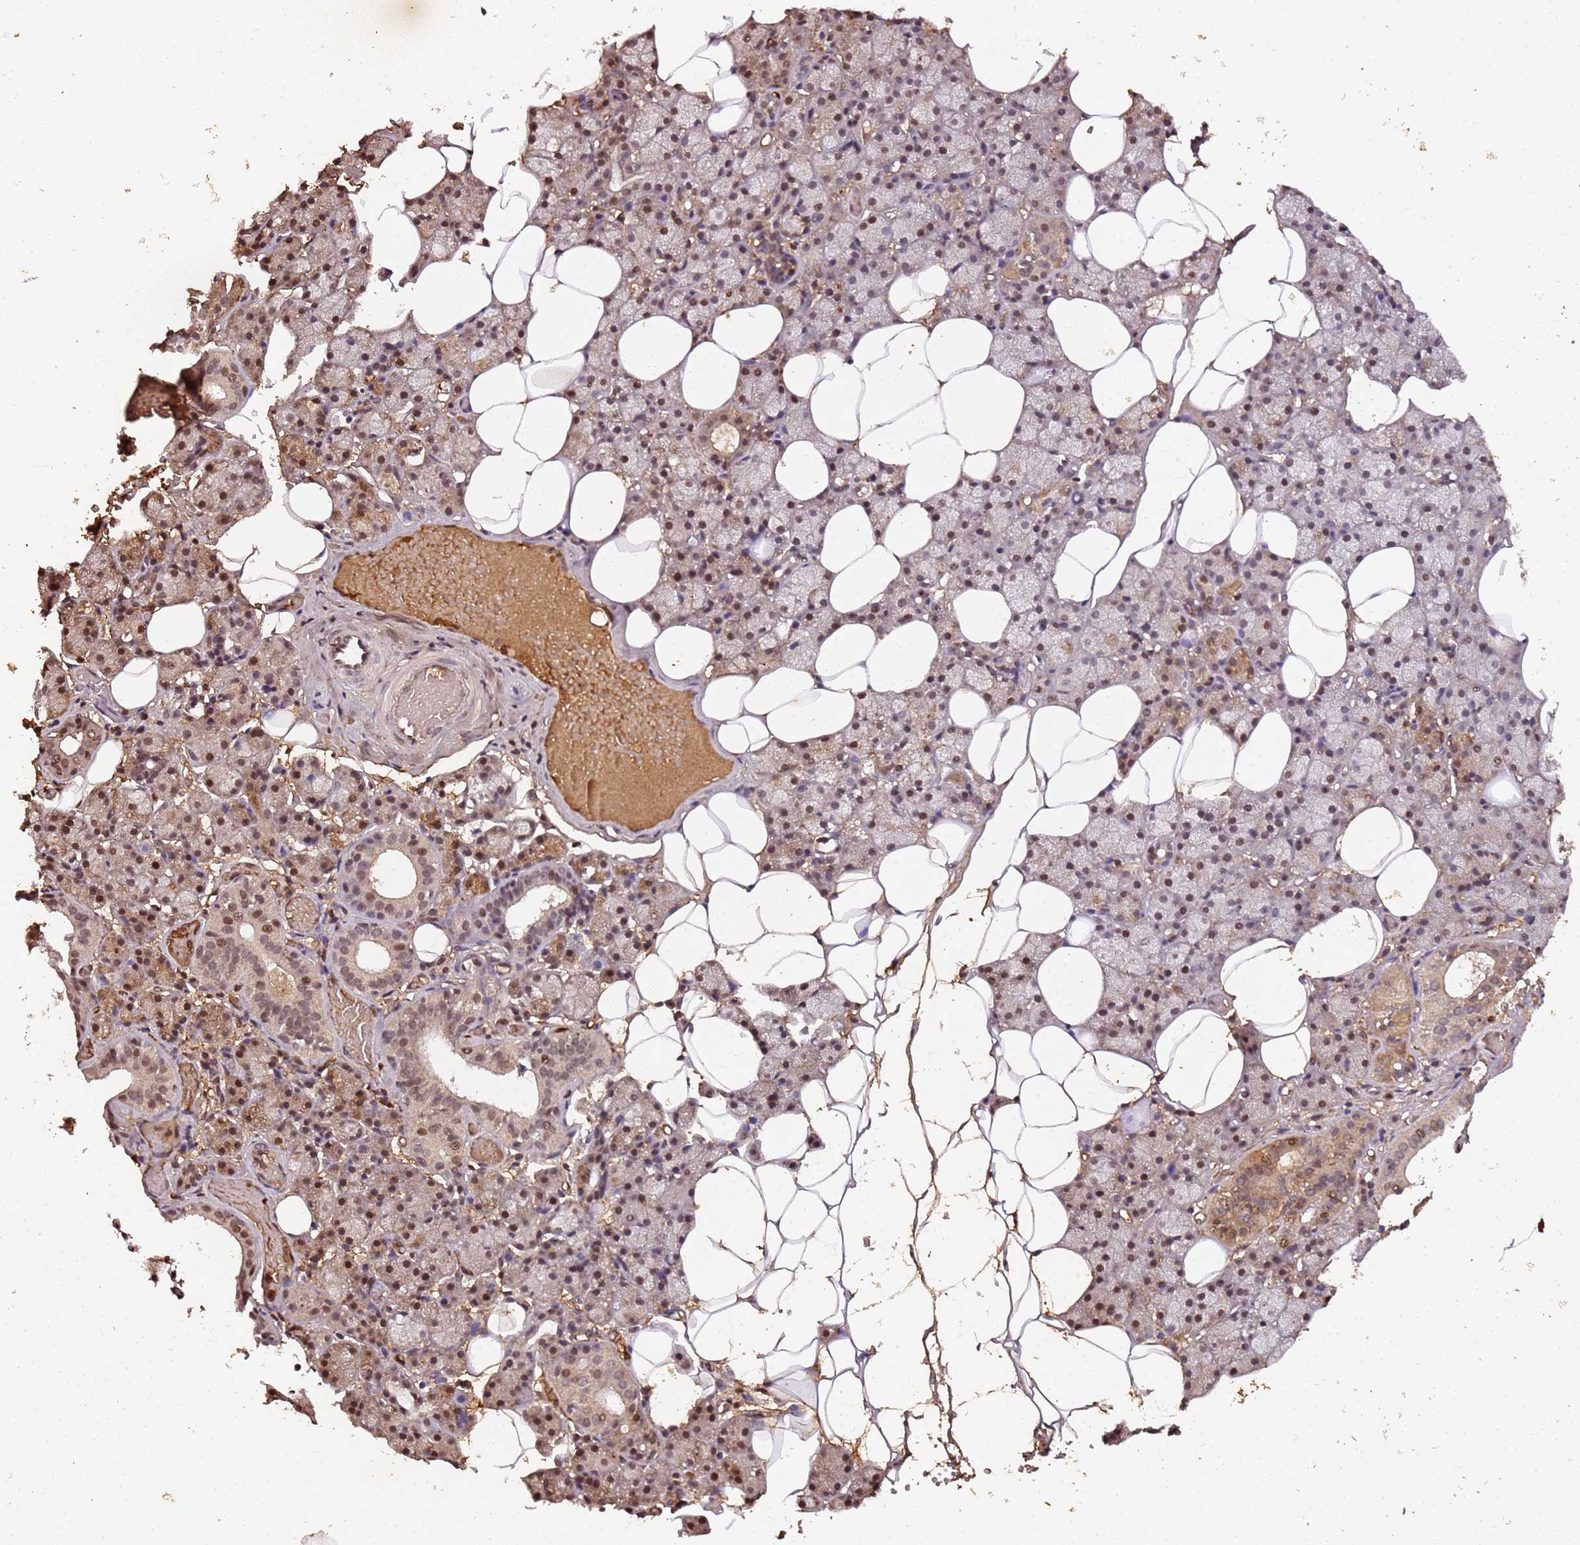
{"staining": {"intensity": "moderate", "quantity": ">75%", "location": "cytoplasmic/membranous,nuclear"}, "tissue": "salivary gland", "cell_type": "Glandular cells", "image_type": "normal", "snomed": [{"axis": "morphology", "description": "Normal tissue, NOS"}, {"axis": "topography", "description": "Salivary gland"}], "caption": "About >75% of glandular cells in normal salivary gland demonstrate moderate cytoplasmic/membranous,nuclear protein staining as visualized by brown immunohistochemical staining.", "gene": "COL1A2", "patient": {"sex": "female", "age": 33}}